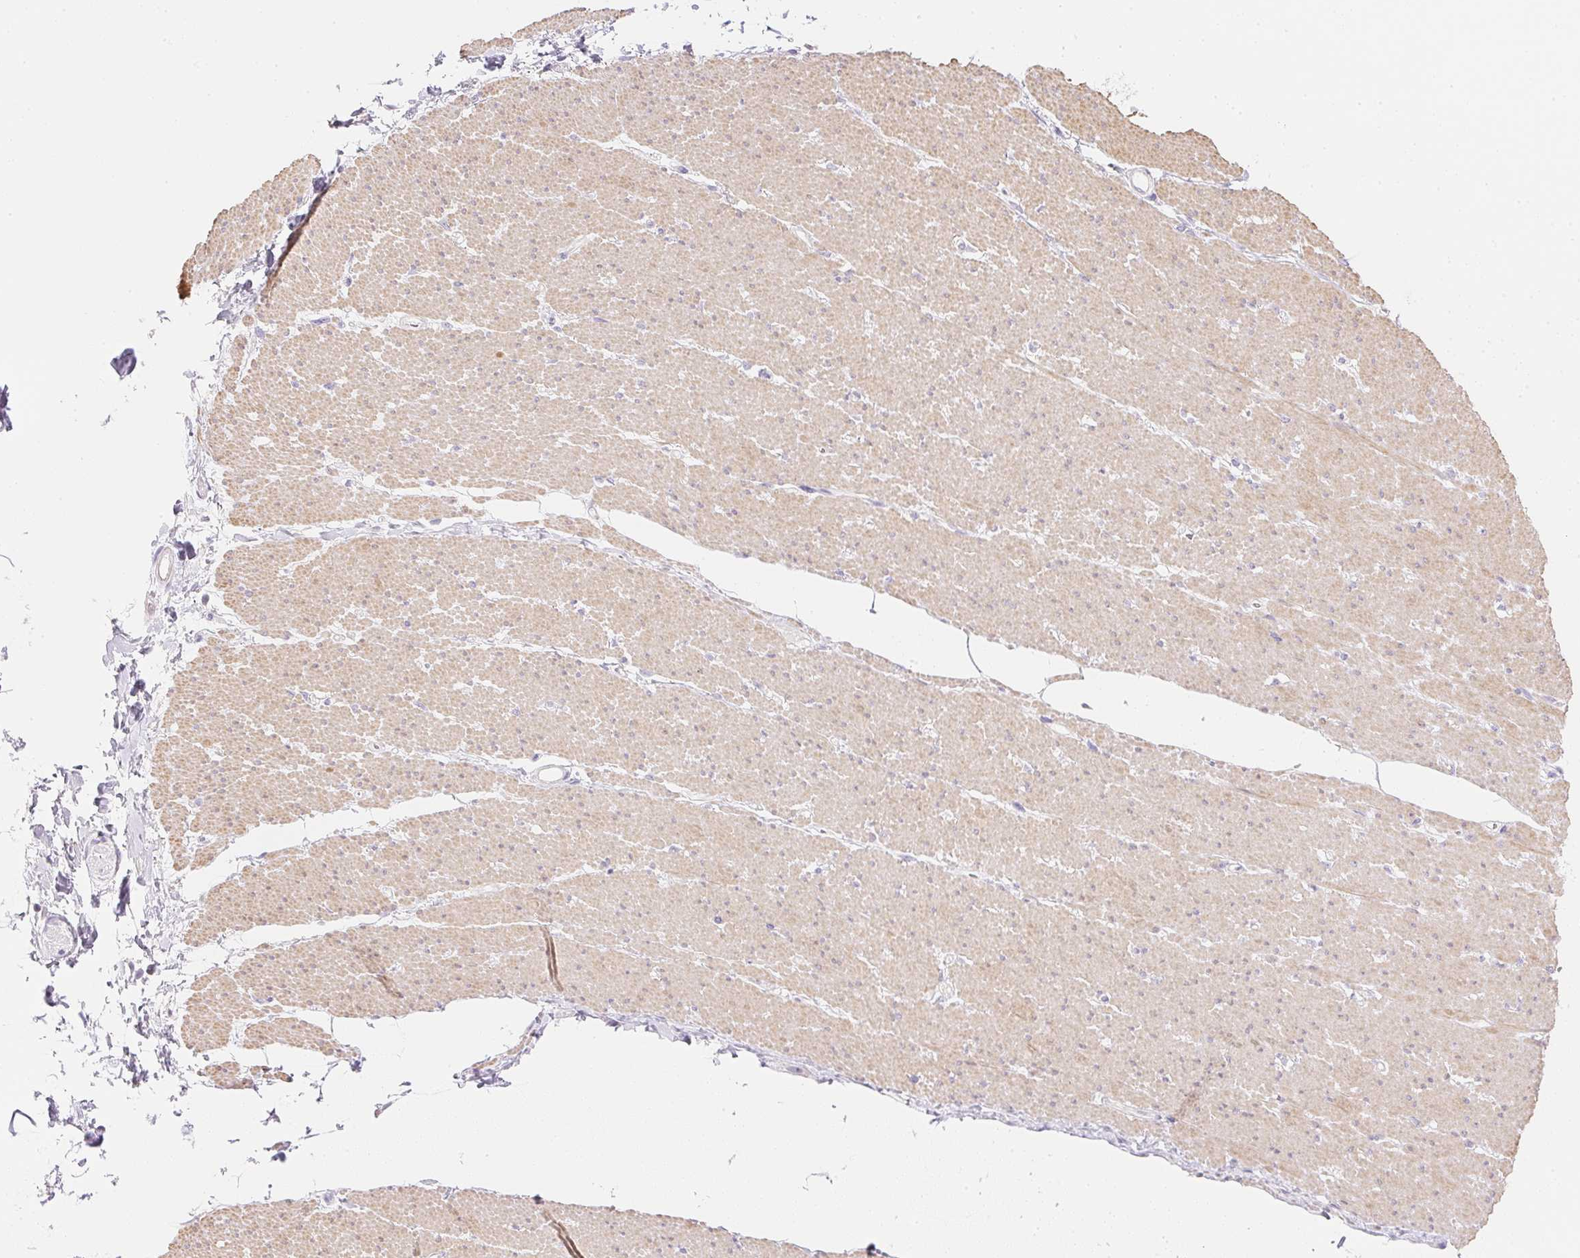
{"staining": {"intensity": "weak", "quantity": ">75%", "location": "cytoplasmic/membranous"}, "tissue": "smooth muscle", "cell_type": "Smooth muscle cells", "image_type": "normal", "snomed": [{"axis": "morphology", "description": "Normal tissue, NOS"}, {"axis": "topography", "description": "Smooth muscle"}, {"axis": "topography", "description": "Rectum"}], "caption": "High-power microscopy captured an IHC micrograph of benign smooth muscle, revealing weak cytoplasmic/membranous expression in approximately >75% of smooth muscle cells. The staining was performed using DAB (3,3'-diaminobenzidine) to visualize the protein expression in brown, while the nuclei were stained in blue with hematoxylin (Magnification: 20x).", "gene": "KCNE2", "patient": {"sex": "male", "age": 53}}